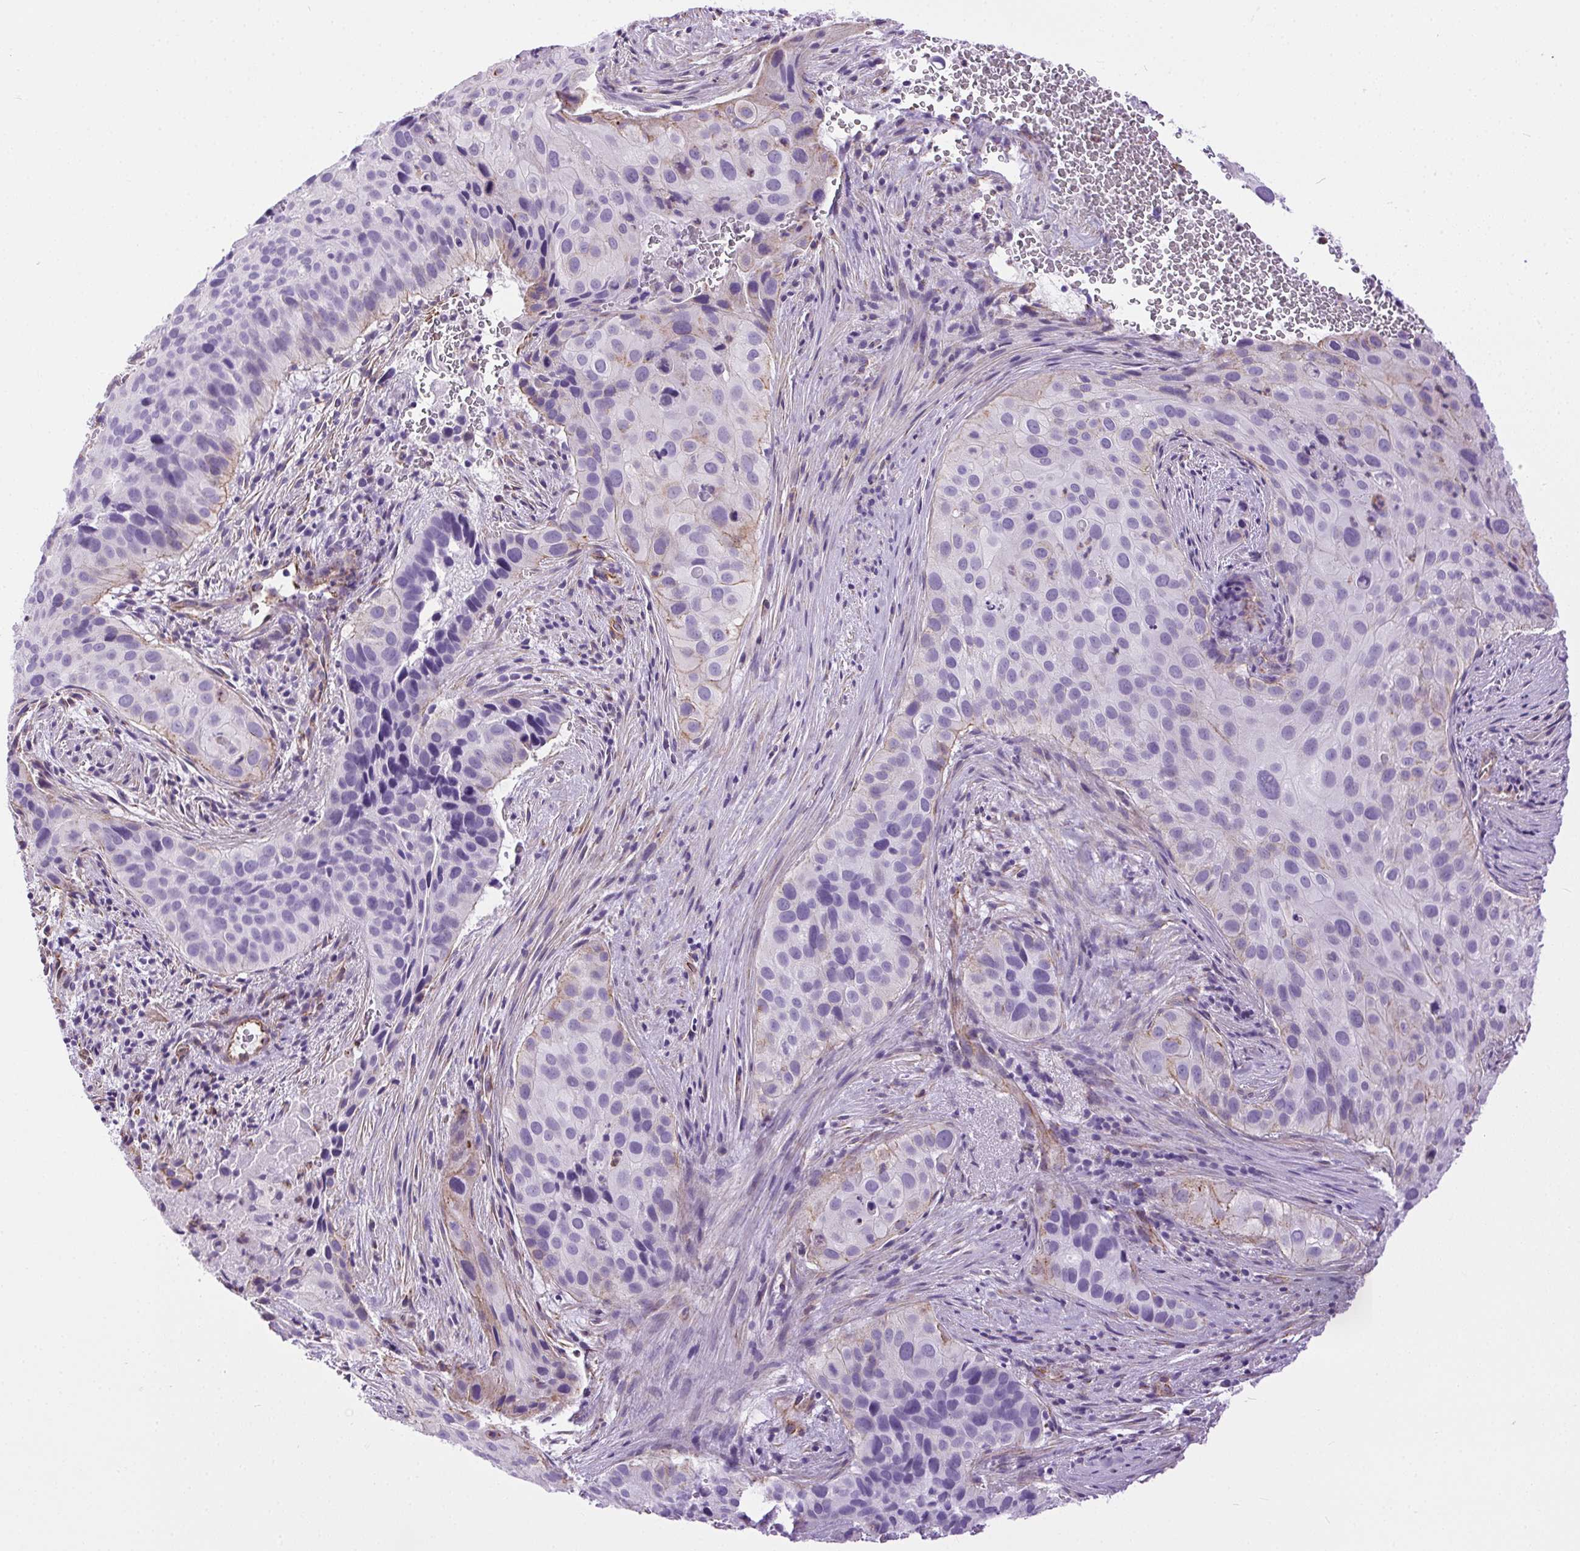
{"staining": {"intensity": "negative", "quantity": "none", "location": "none"}, "tissue": "cervical cancer", "cell_type": "Tumor cells", "image_type": "cancer", "snomed": [{"axis": "morphology", "description": "Squamous cell carcinoma, NOS"}, {"axis": "topography", "description": "Cervix"}], "caption": "Squamous cell carcinoma (cervical) stained for a protein using immunohistochemistry reveals no positivity tumor cells.", "gene": "SHCBP1L", "patient": {"sex": "female", "age": 38}}